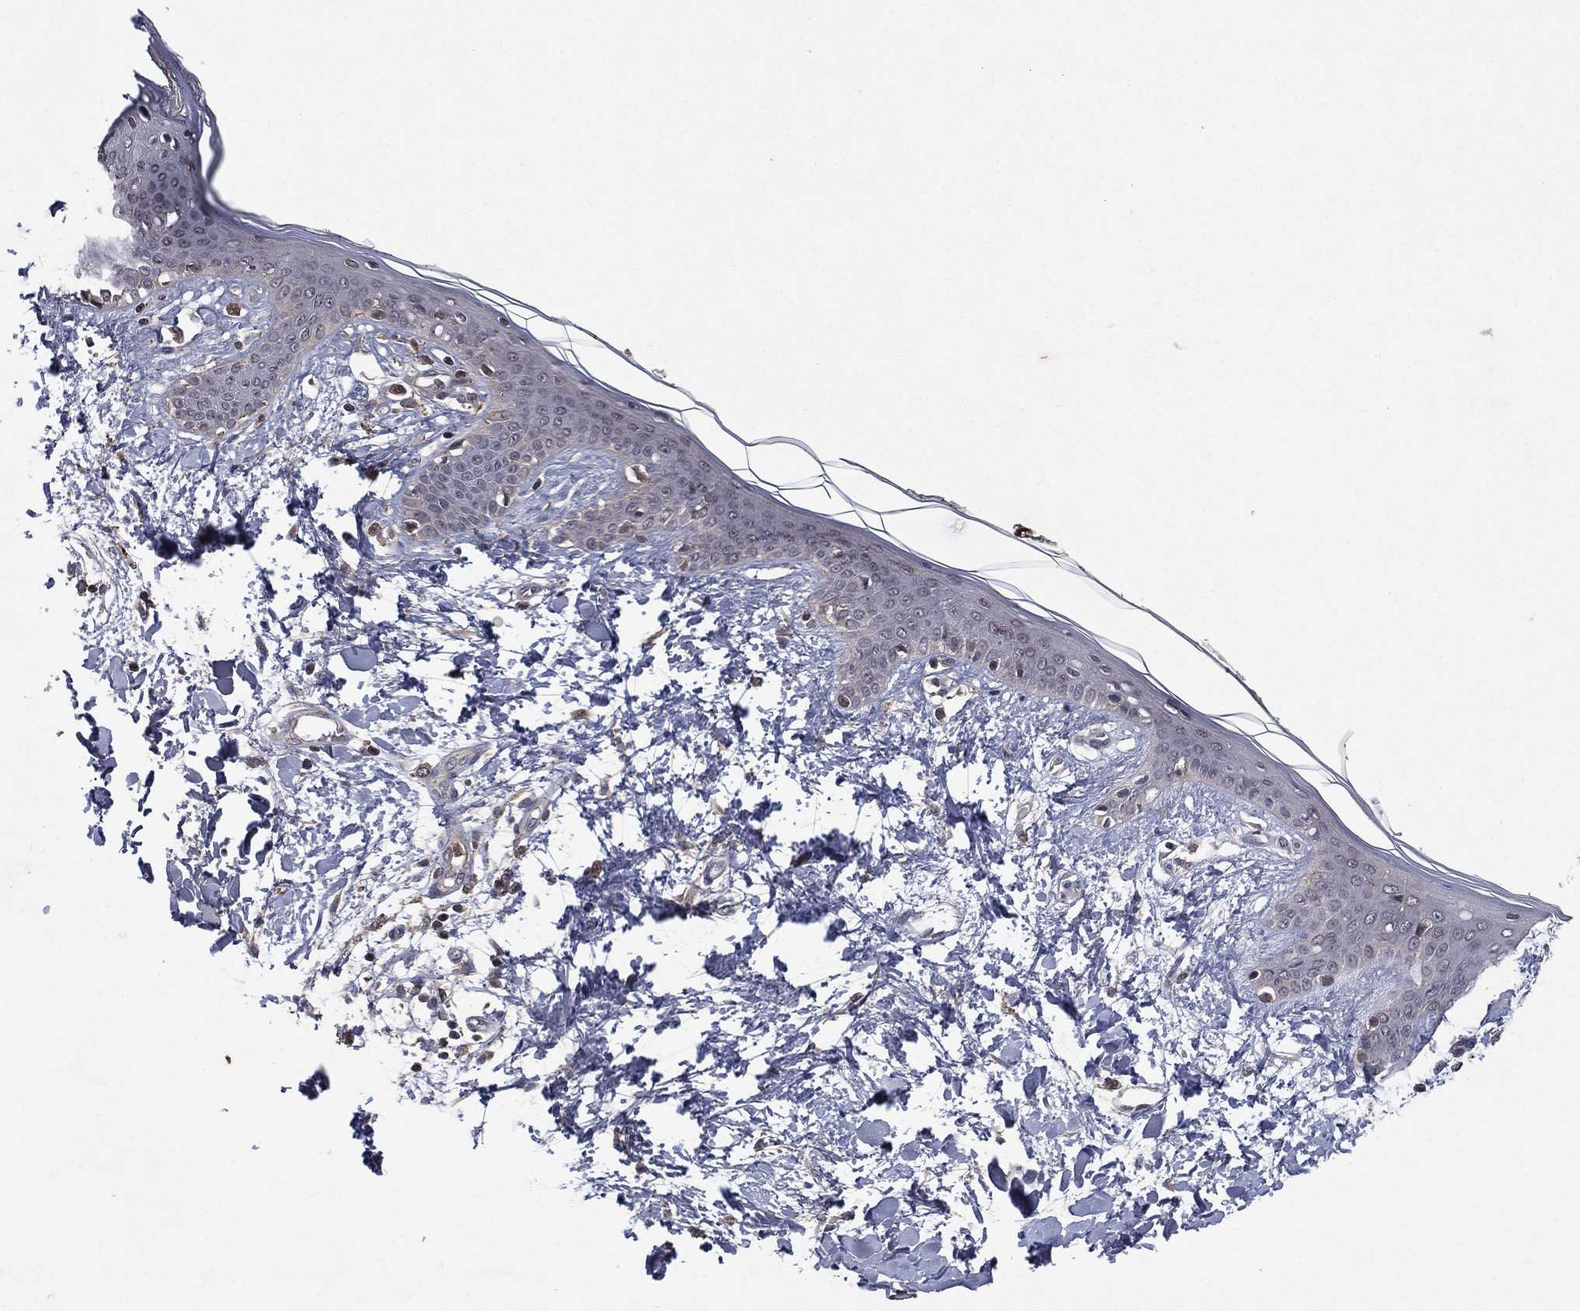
{"staining": {"intensity": "negative", "quantity": "none", "location": "none"}, "tissue": "skin", "cell_type": "Fibroblasts", "image_type": "normal", "snomed": [{"axis": "morphology", "description": "Normal tissue, NOS"}, {"axis": "topography", "description": "Skin"}], "caption": "The micrograph demonstrates no significant staining in fibroblasts of skin. (DAB IHC visualized using brightfield microscopy, high magnification).", "gene": "ATG4B", "patient": {"sex": "female", "age": 34}}